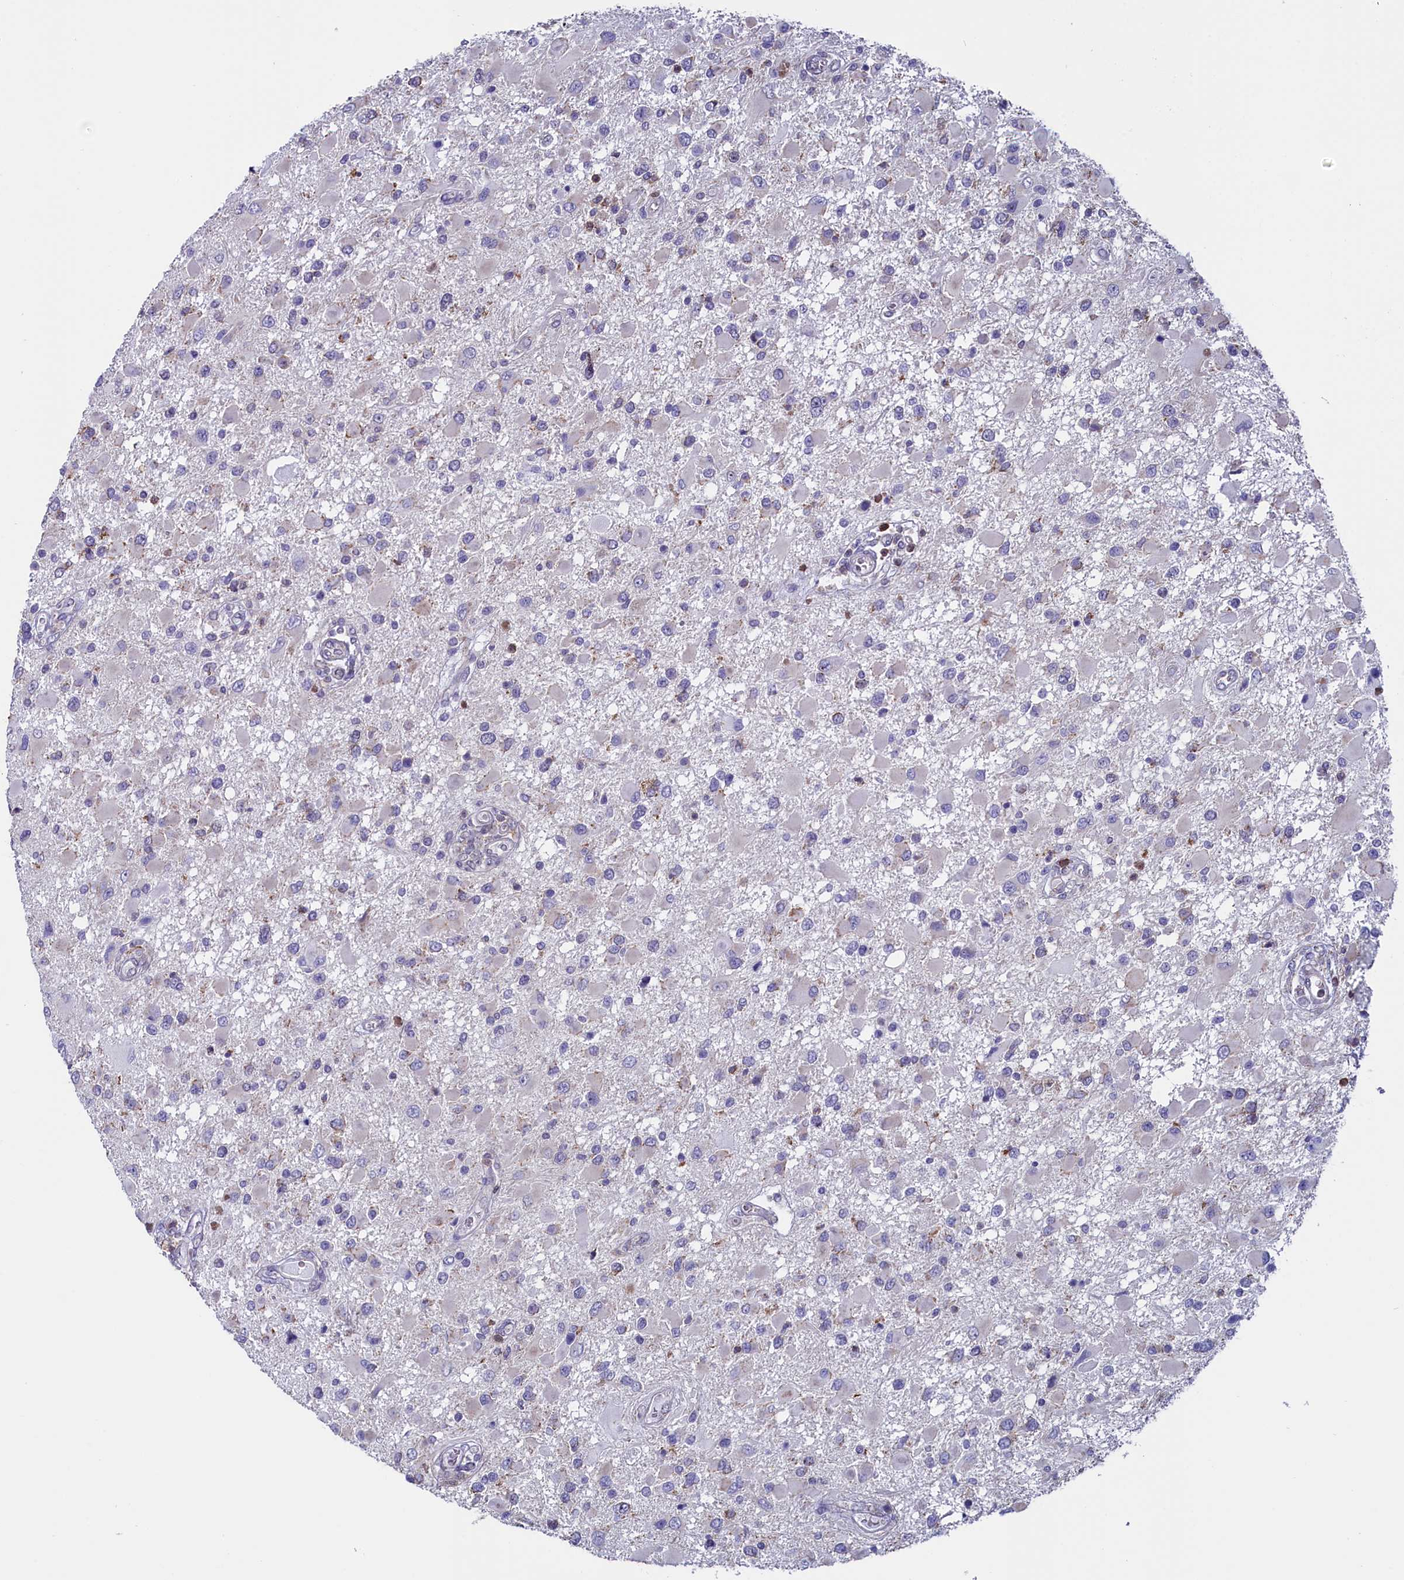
{"staining": {"intensity": "negative", "quantity": "none", "location": "none"}, "tissue": "glioma", "cell_type": "Tumor cells", "image_type": "cancer", "snomed": [{"axis": "morphology", "description": "Glioma, malignant, High grade"}, {"axis": "topography", "description": "Brain"}], "caption": "IHC image of neoplastic tissue: human glioma stained with DAB (3,3'-diaminobenzidine) shows no significant protein positivity in tumor cells.", "gene": "CIAPIN1", "patient": {"sex": "male", "age": 53}}